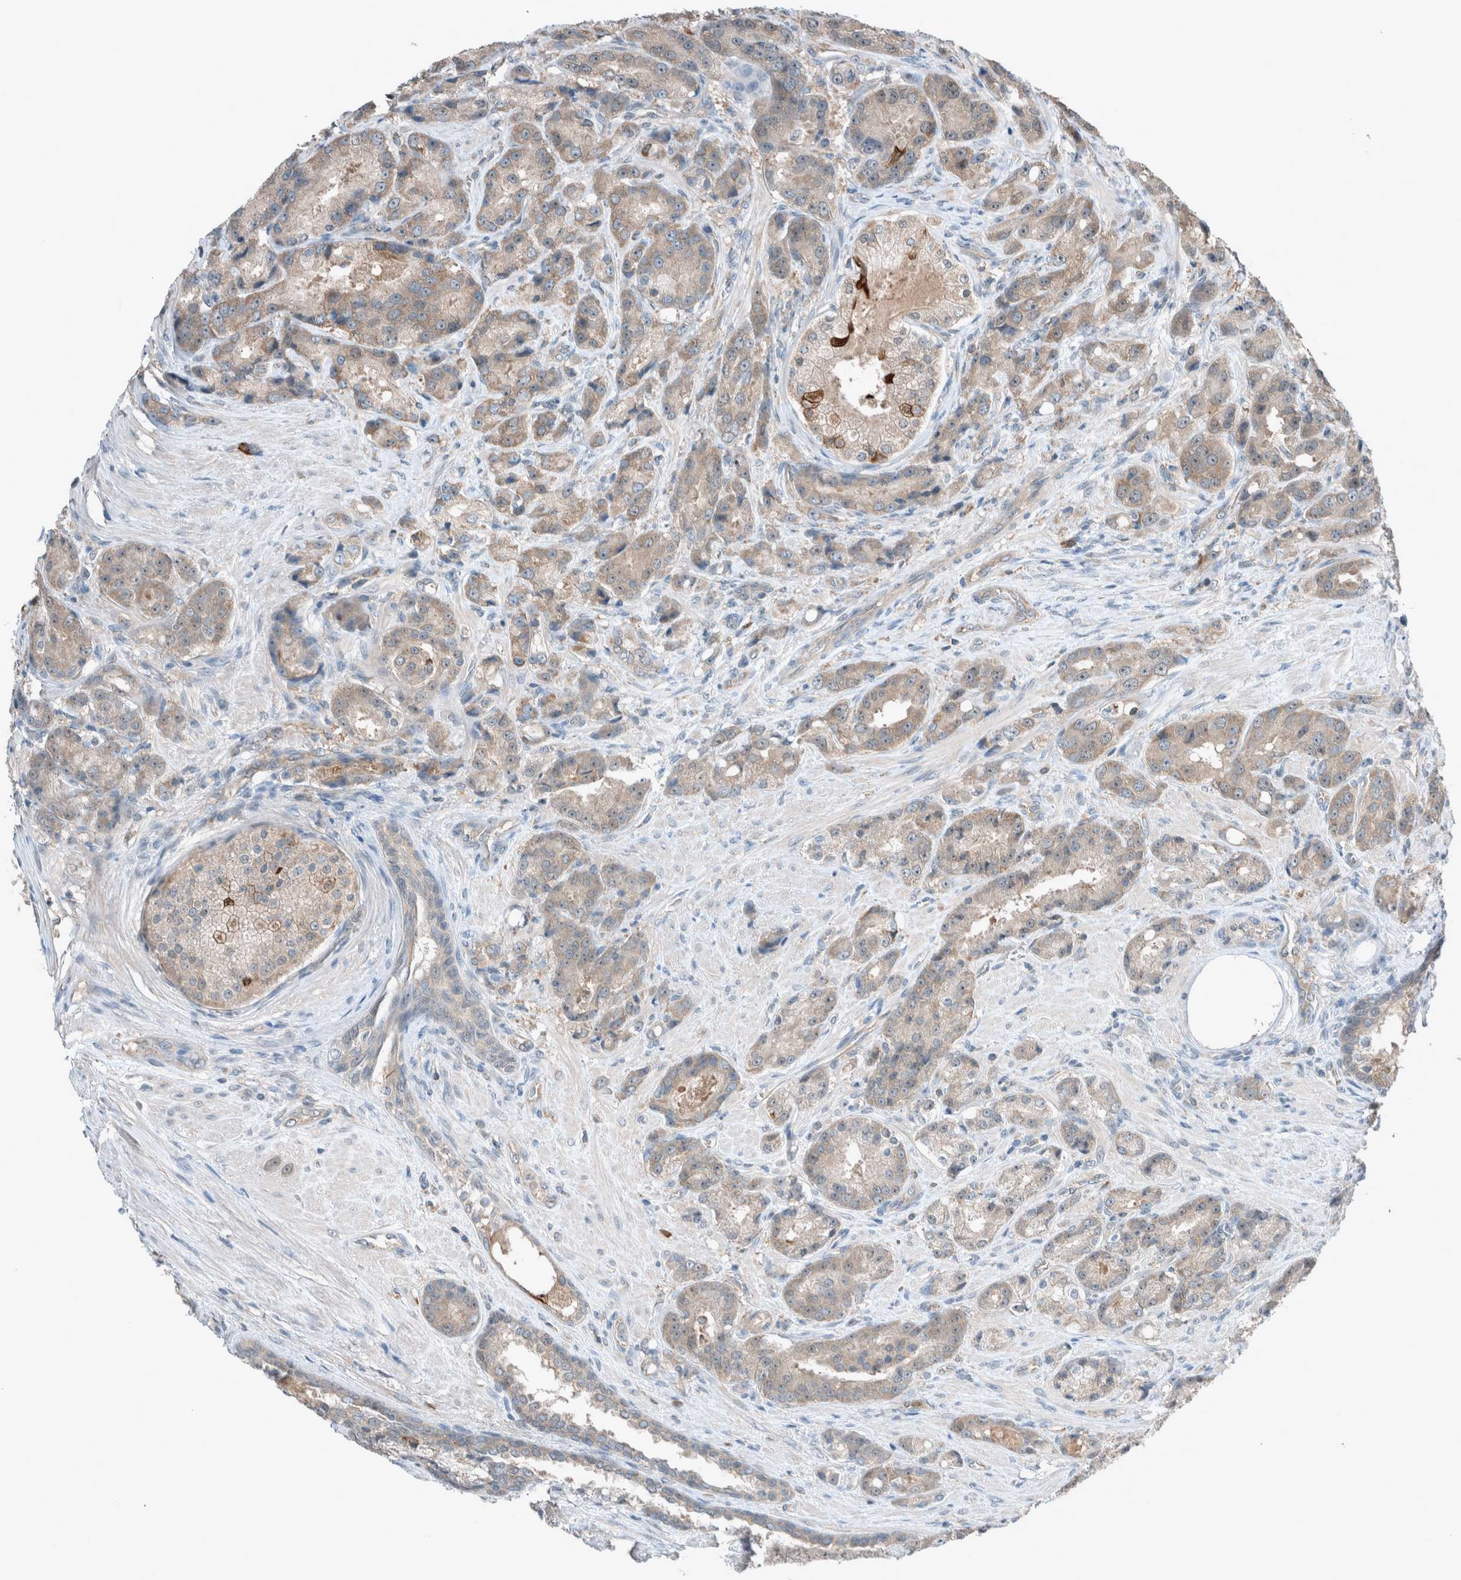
{"staining": {"intensity": "weak", "quantity": ">75%", "location": "cytoplasmic/membranous"}, "tissue": "prostate cancer", "cell_type": "Tumor cells", "image_type": "cancer", "snomed": [{"axis": "morphology", "description": "Adenocarcinoma, High grade"}, {"axis": "topography", "description": "Prostate"}], "caption": "IHC image of neoplastic tissue: prostate high-grade adenocarcinoma stained using immunohistochemistry exhibits low levels of weak protein expression localized specifically in the cytoplasmic/membranous of tumor cells, appearing as a cytoplasmic/membranous brown color.", "gene": "RALGDS", "patient": {"sex": "male", "age": 60}}